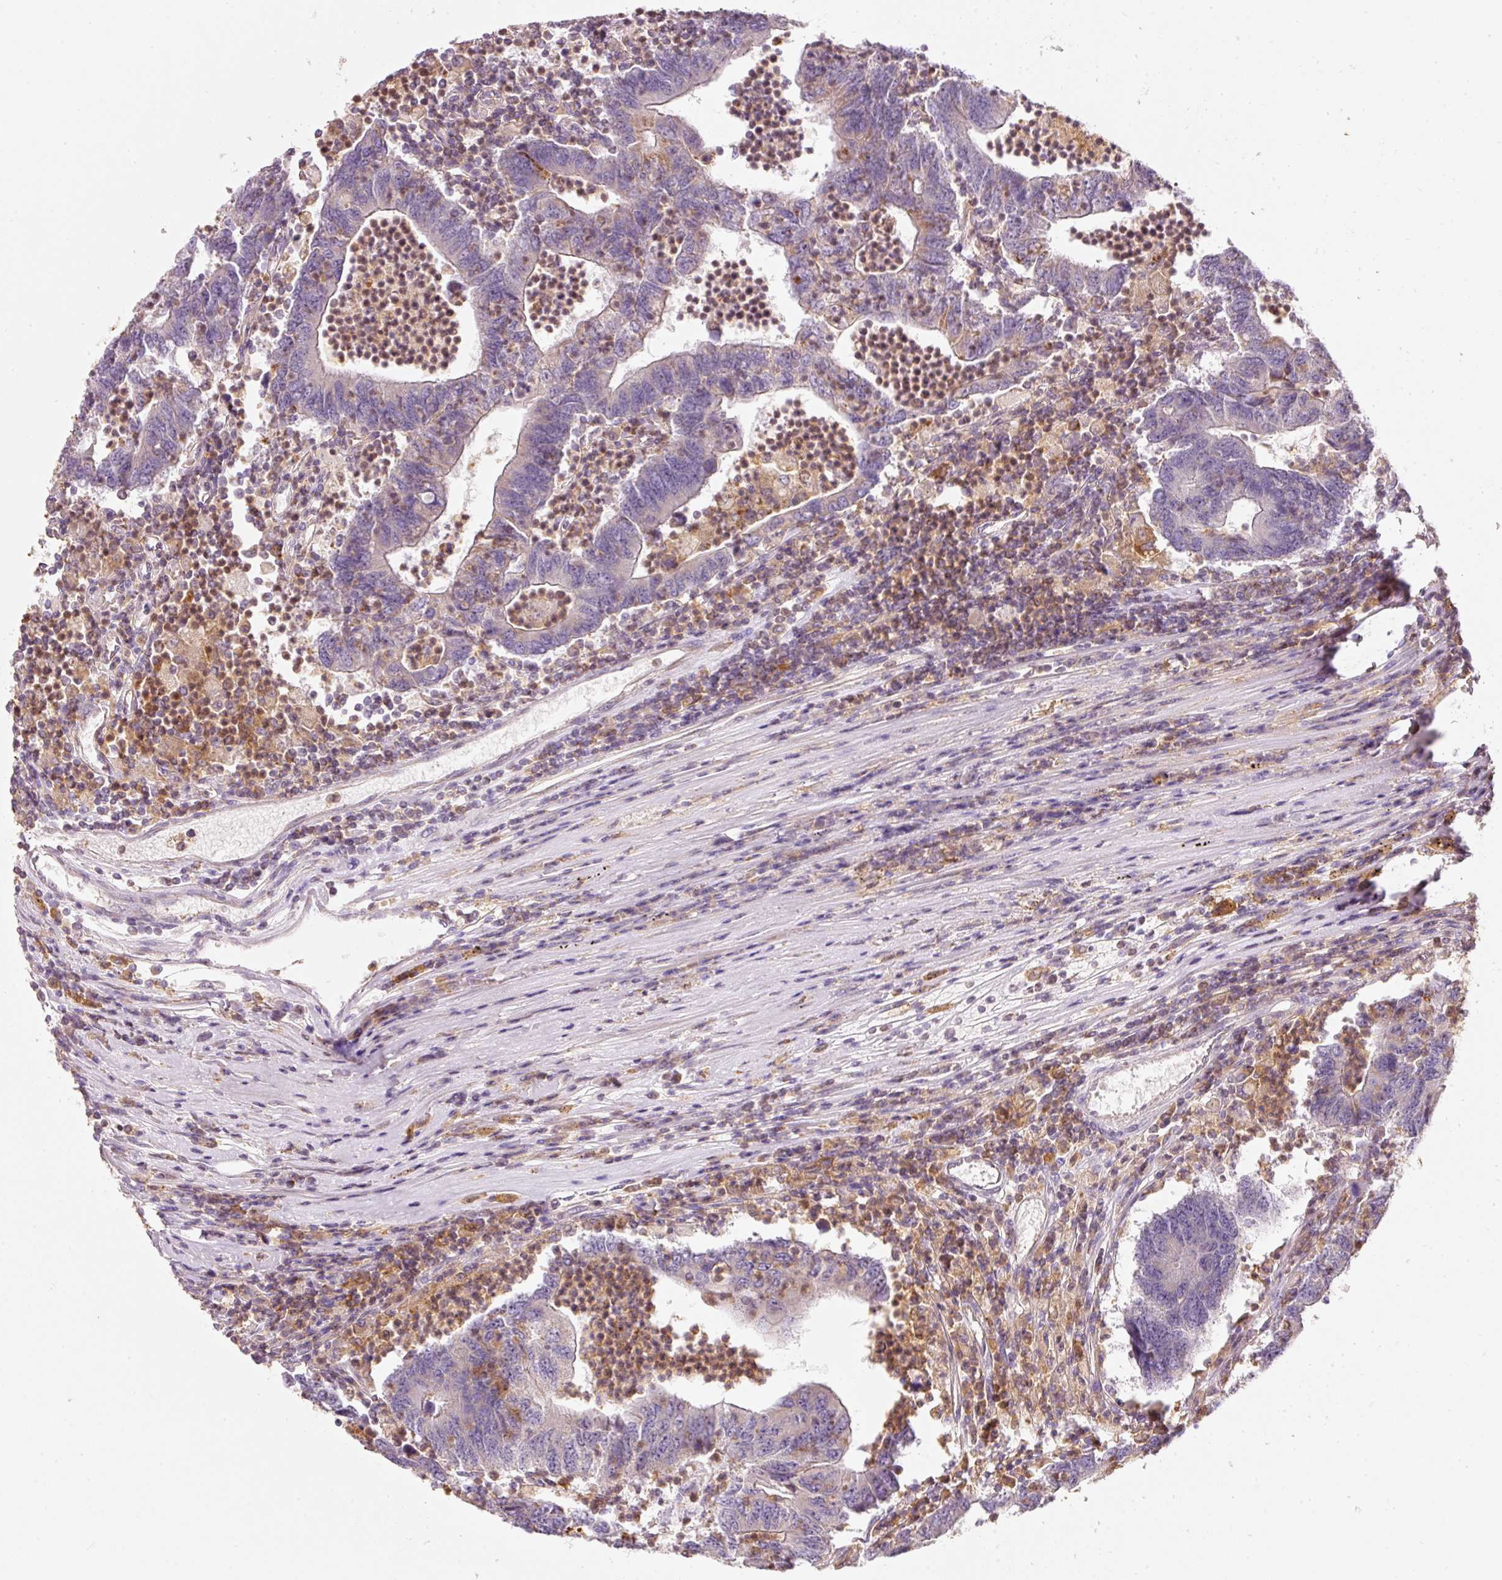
{"staining": {"intensity": "weak", "quantity": "<25%", "location": "cytoplasmic/membranous"}, "tissue": "colorectal cancer", "cell_type": "Tumor cells", "image_type": "cancer", "snomed": [{"axis": "morphology", "description": "Adenocarcinoma, NOS"}, {"axis": "topography", "description": "Colon"}], "caption": "Immunohistochemistry (IHC) of human colorectal adenocarcinoma shows no staining in tumor cells.", "gene": "IQGAP2", "patient": {"sex": "female", "age": 48}}